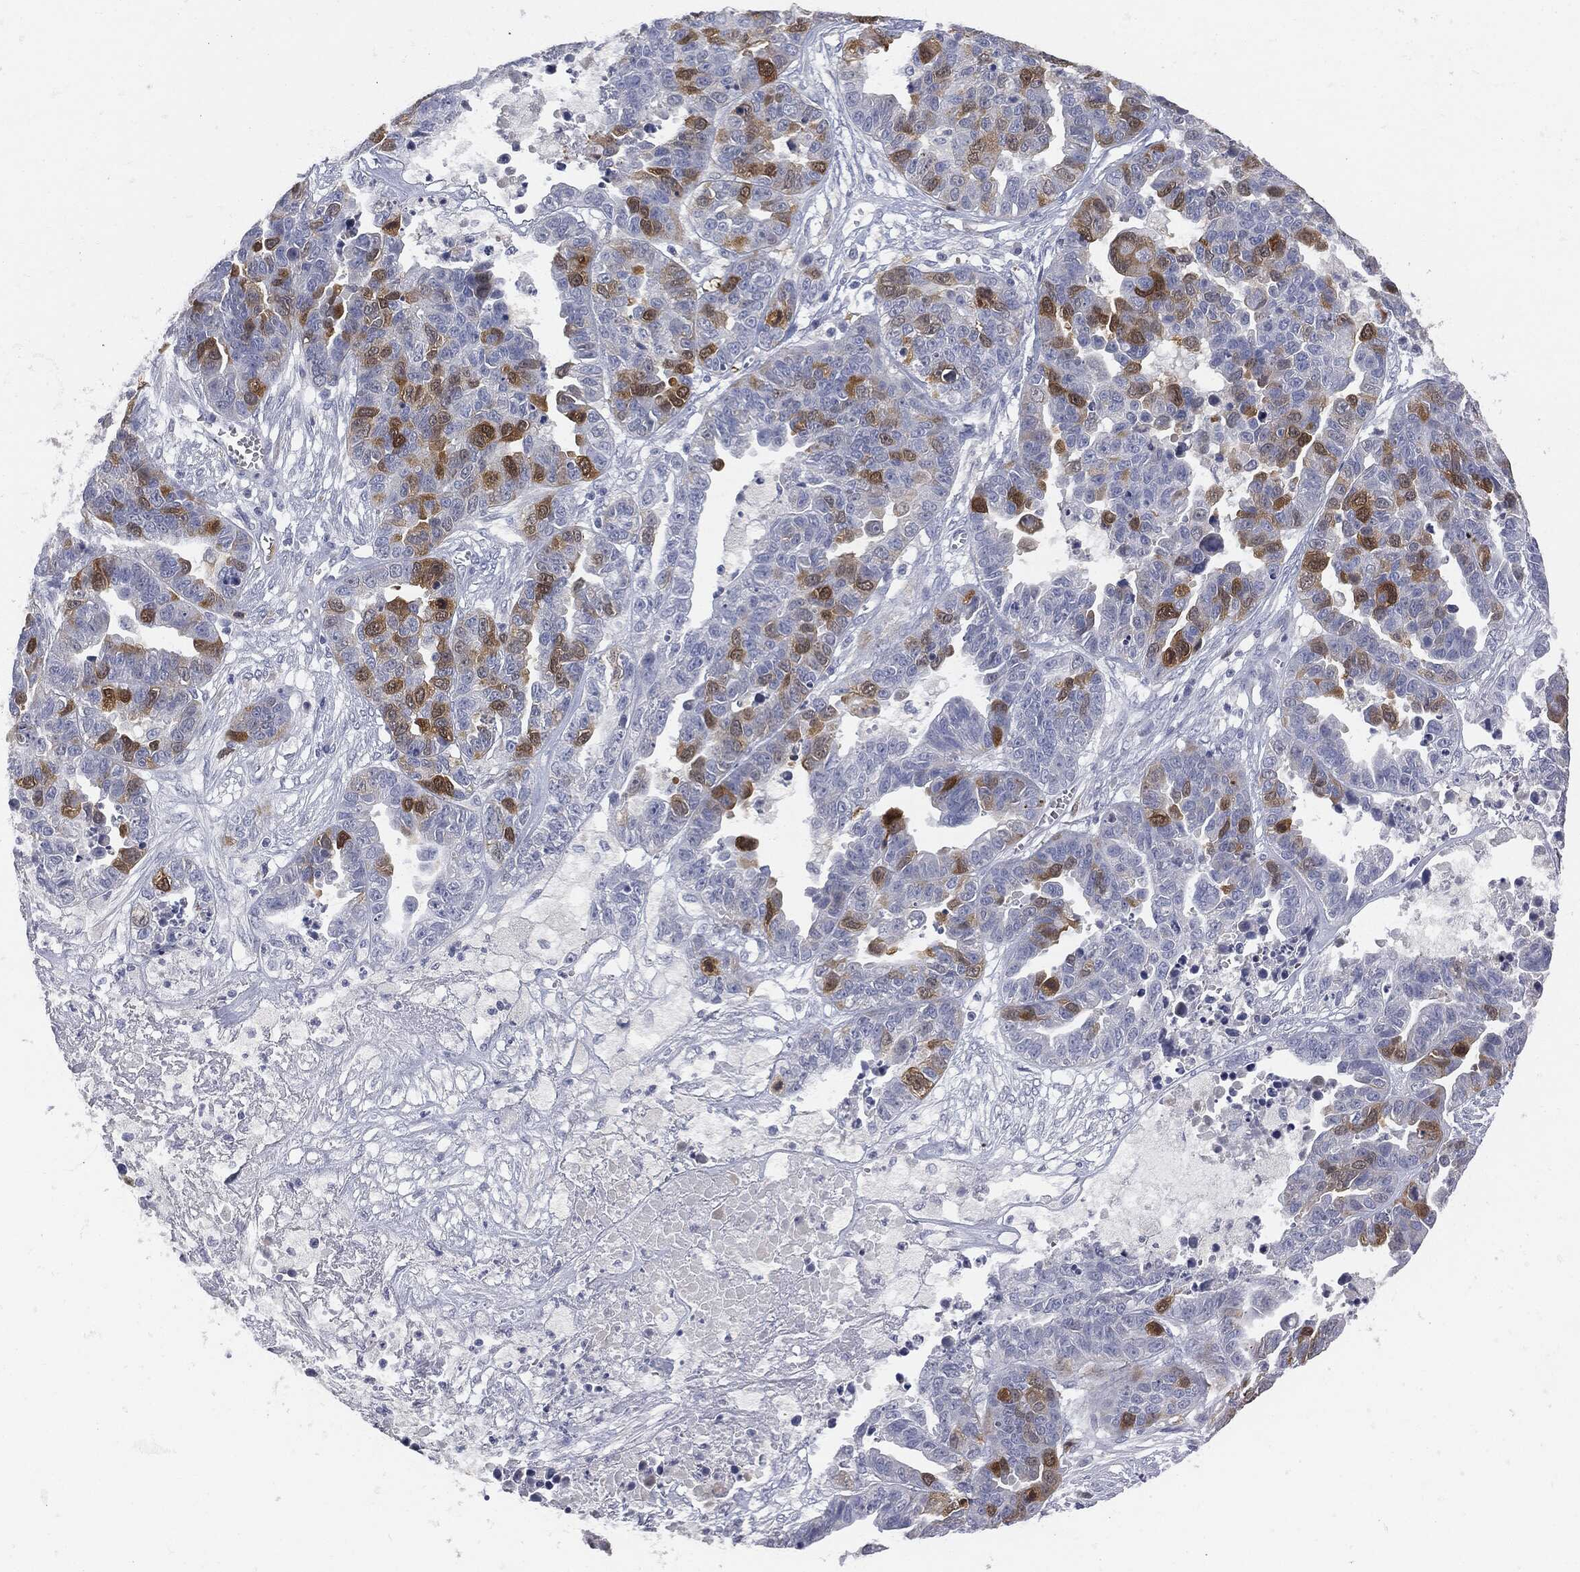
{"staining": {"intensity": "strong", "quantity": "<25%", "location": "cytoplasmic/membranous"}, "tissue": "ovarian cancer", "cell_type": "Tumor cells", "image_type": "cancer", "snomed": [{"axis": "morphology", "description": "Cystadenocarcinoma, serous, NOS"}, {"axis": "topography", "description": "Ovary"}], "caption": "Ovarian serous cystadenocarcinoma tissue shows strong cytoplasmic/membranous expression in approximately <25% of tumor cells, visualized by immunohistochemistry.", "gene": "UBE2C", "patient": {"sex": "female", "age": 87}}